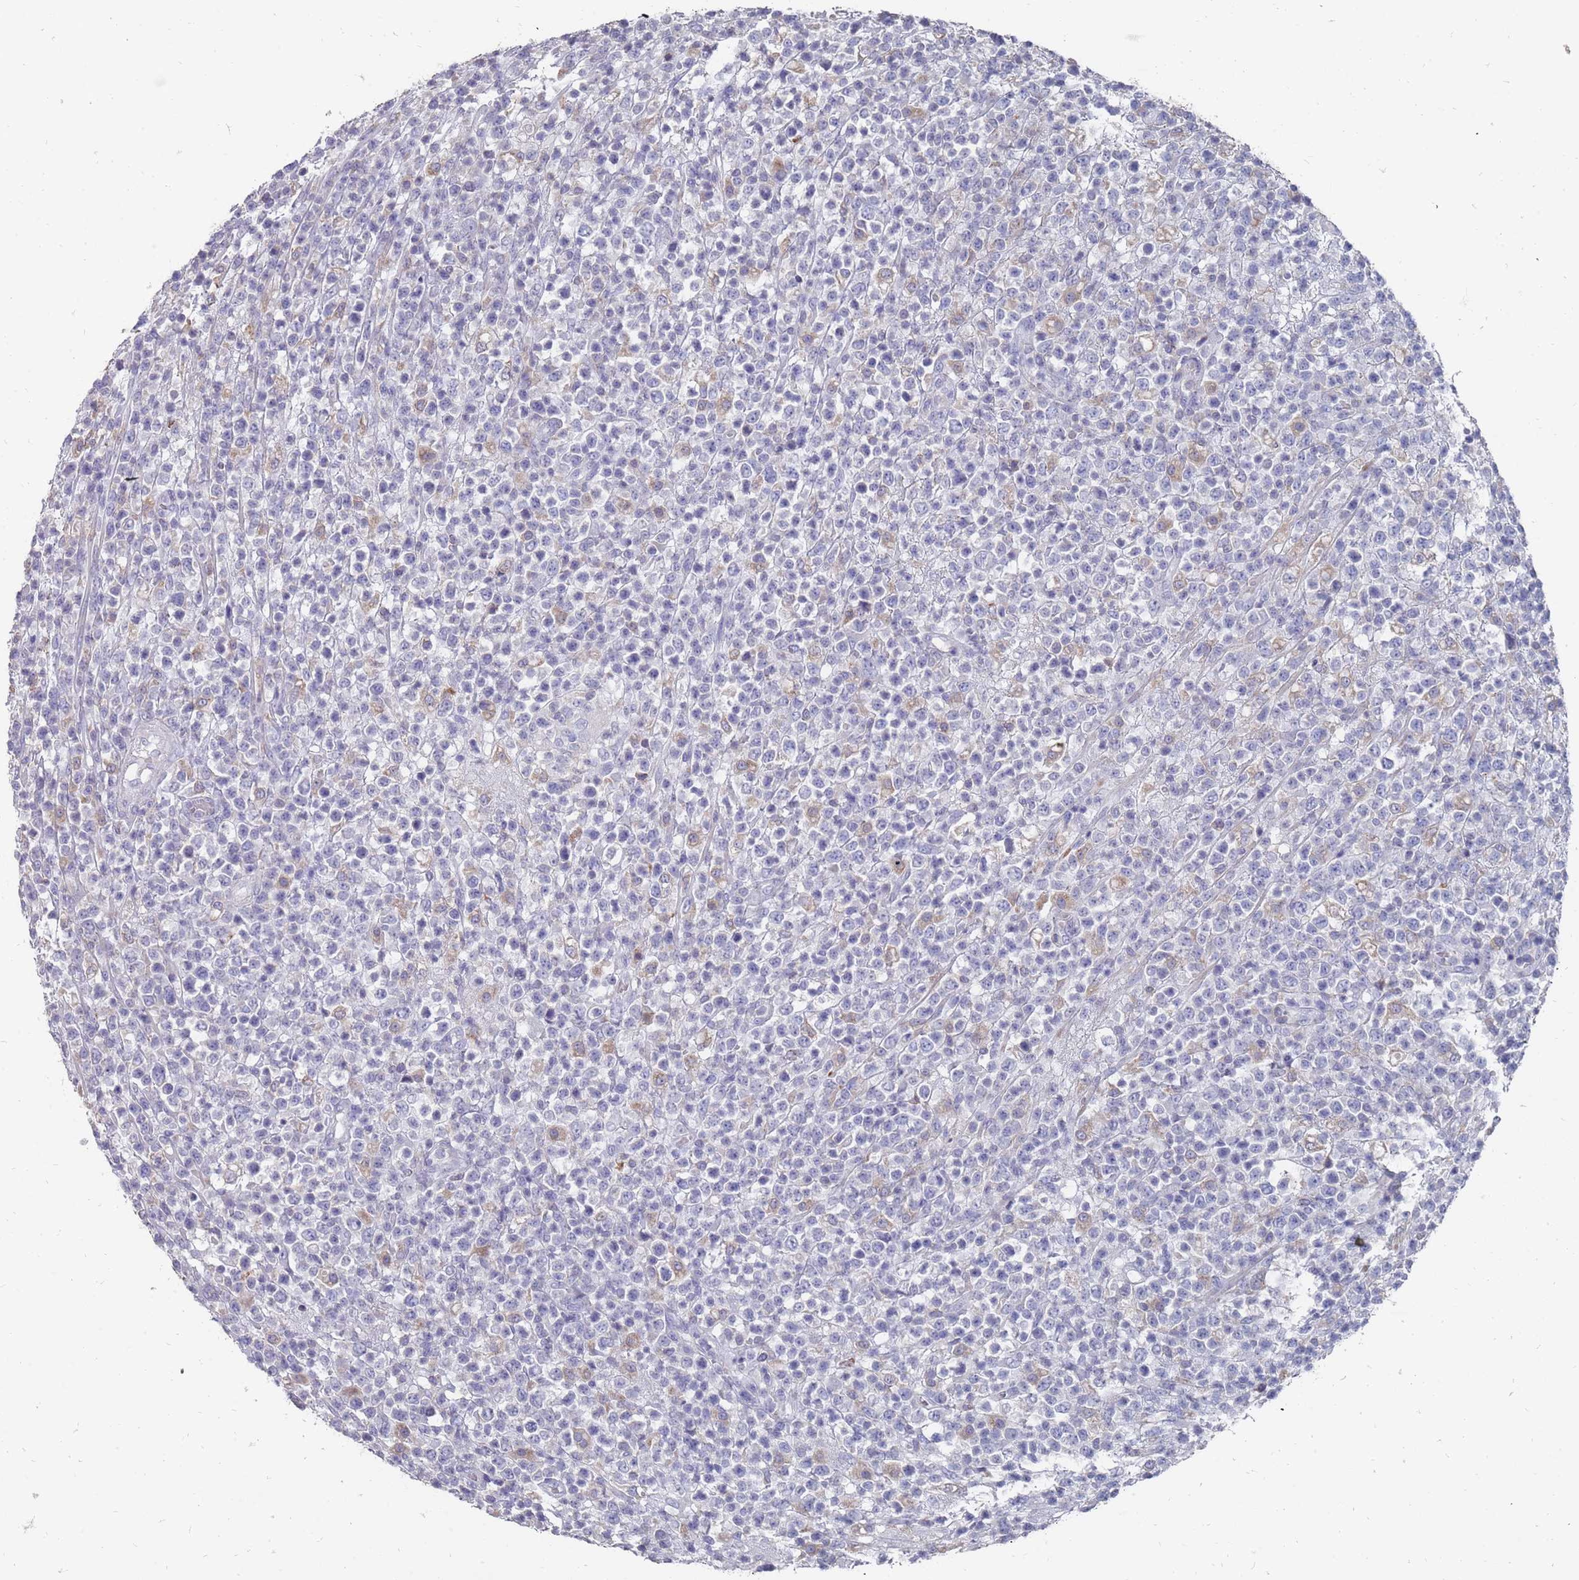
{"staining": {"intensity": "negative", "quantity": "none", "location": "none"}, "tissue": "lymphoma", "cell_type": "Tumor cells", "image_type": "cancer", "snomed": [{"axis": "morphology", "description": "Malignant lymphoma, non-Hodgkin's type, High grade"}, {"axis": "topography", "description": "Colon"}], "caption": "Immunohistochemical staining of lymphoma displays no significant staining in tumor cells.", "gene": "OTULINL", "patient": {"sex": "female", "age": 53}}